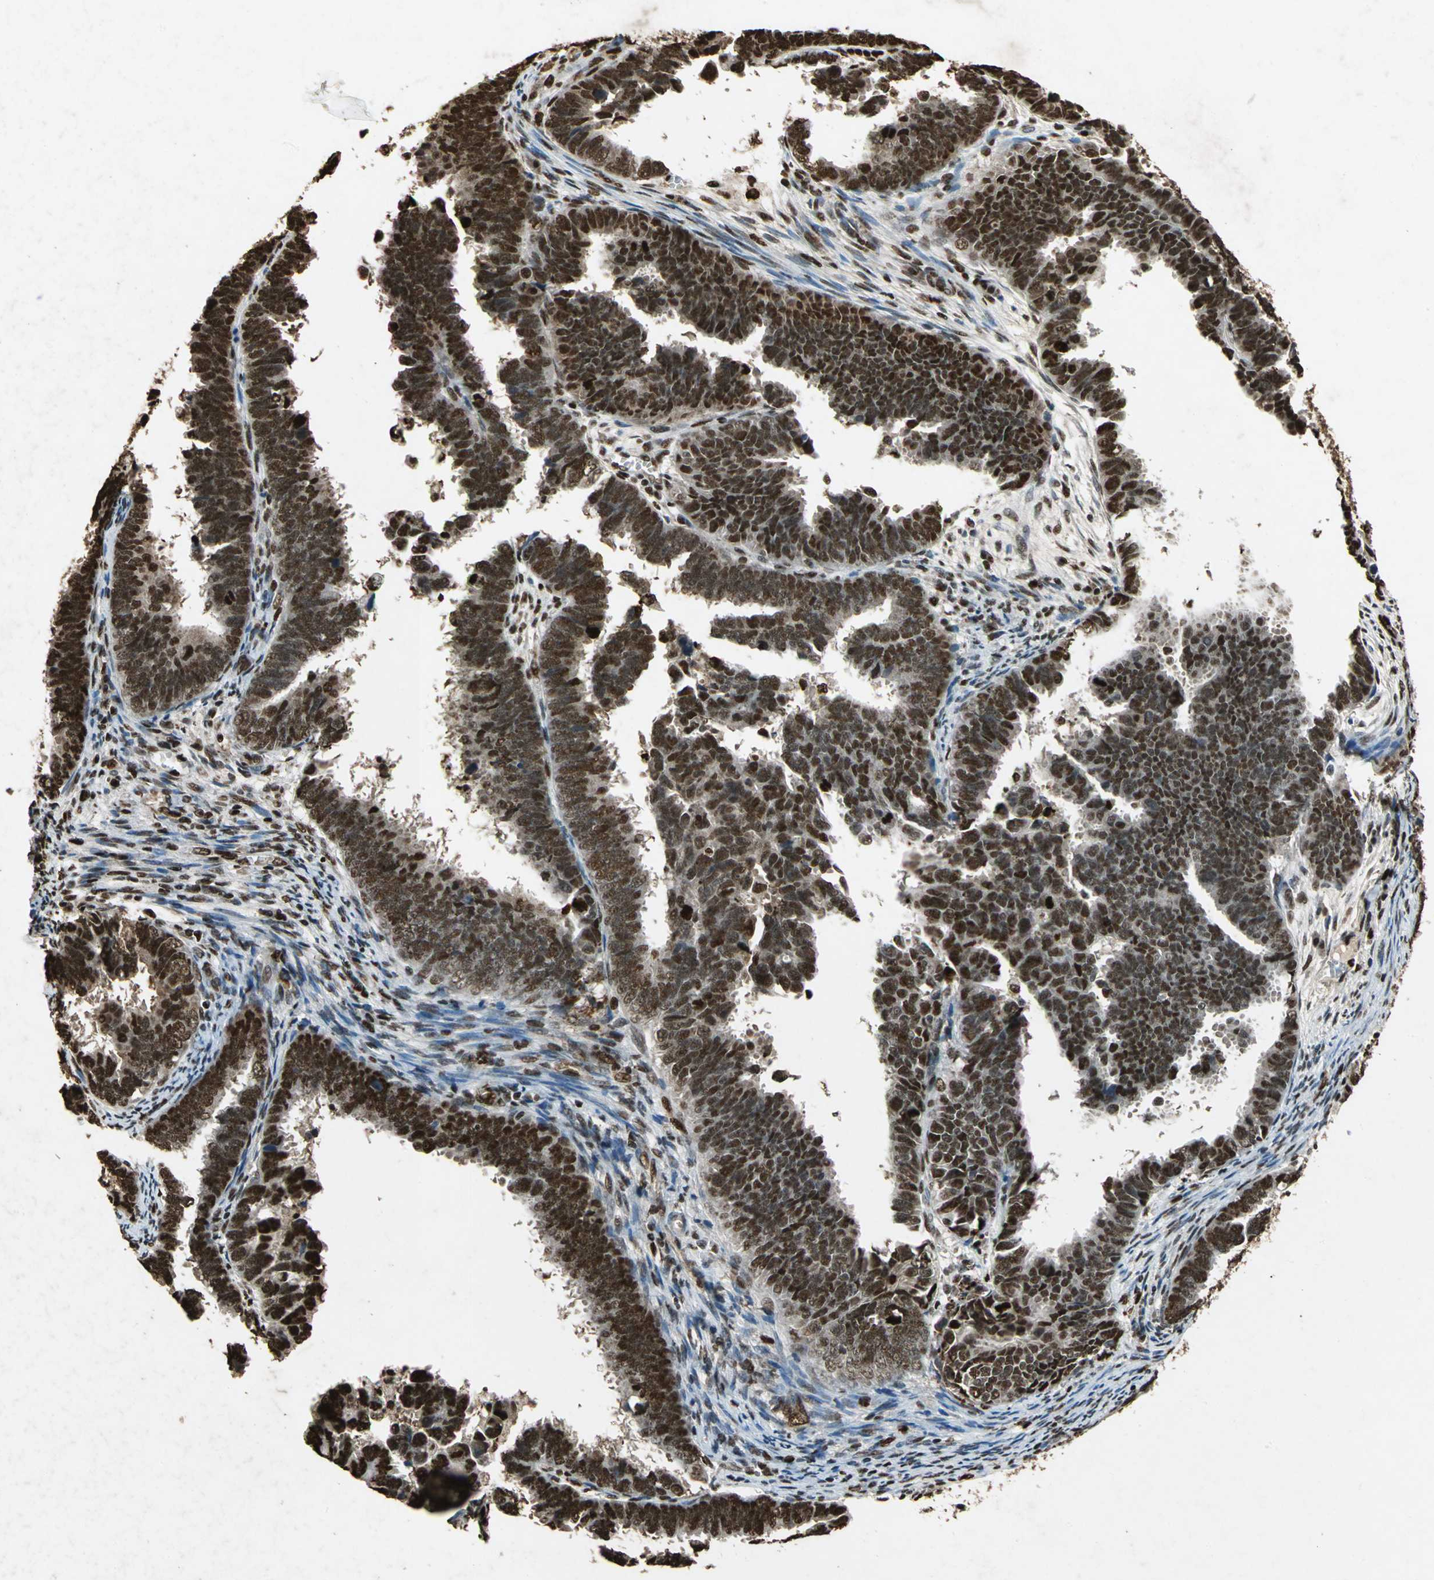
{"staining": {"intensity": "strong", "quantity": ">75%", "location": "nuclear"}, "tissue": "endometrial cancer", "cell_type": "Tumor cells", "image_type": "cancer", "snomed": [{"axis": "morphology", "description": "Adenocarcinoma, NOS"}, {"axis": "topography", "description": "Endometrium"}], "caption": "An immunohistochemistry (IHC) histopathology image of neoplastic tissue is shown. Protein staining in brown labels strong nuclear positivity in adenocarcinoma (endometrial) within tumor cells. (DAB IHC, brown staining for protein, blue staining for nuclei).", "gene": "ANP32A", "patient": {"sex": "female", "age": 75}}